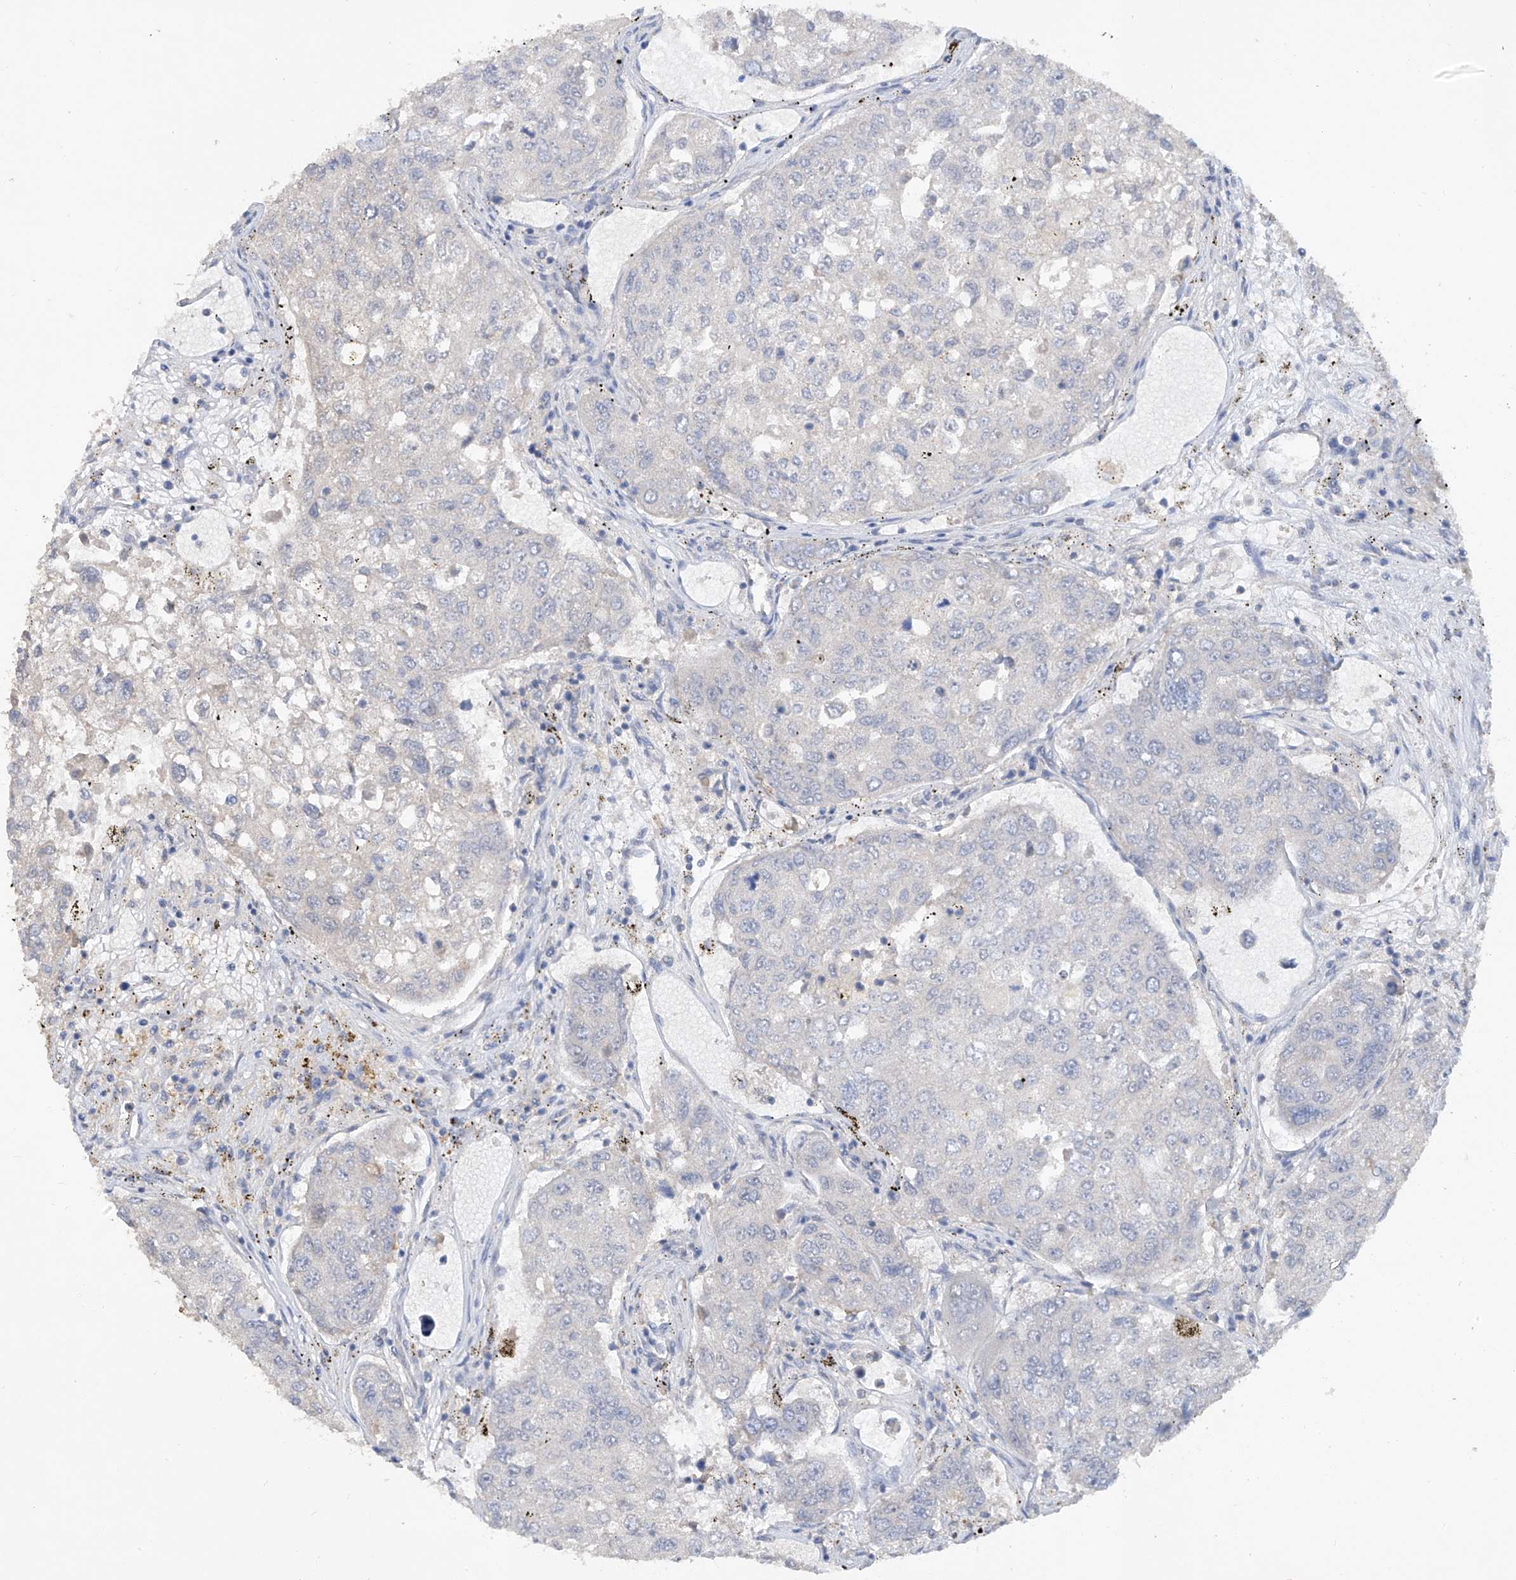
{"staining": {"intensity": "negative", "quantity": "none", "location": "none"}, "tissue": "urothelial cancer", "cell_type": "Tumor cells", "image_type": "cancer", "snomed": [{"axis": "morphology", "description": "Urothelial carcinoma, High grade"}, {"axis": "topography", "description": "Lymph node"}, {"axis": "topography", "description": "Urinary bladder"}], "caption": "The immunohistochemistry (IHC) image has no significant expression in tumor cells of urothelial carcinoma (high-grade) tissue.", "gene": "HAS3", "patient": {"sex": "male", "age": 51}}